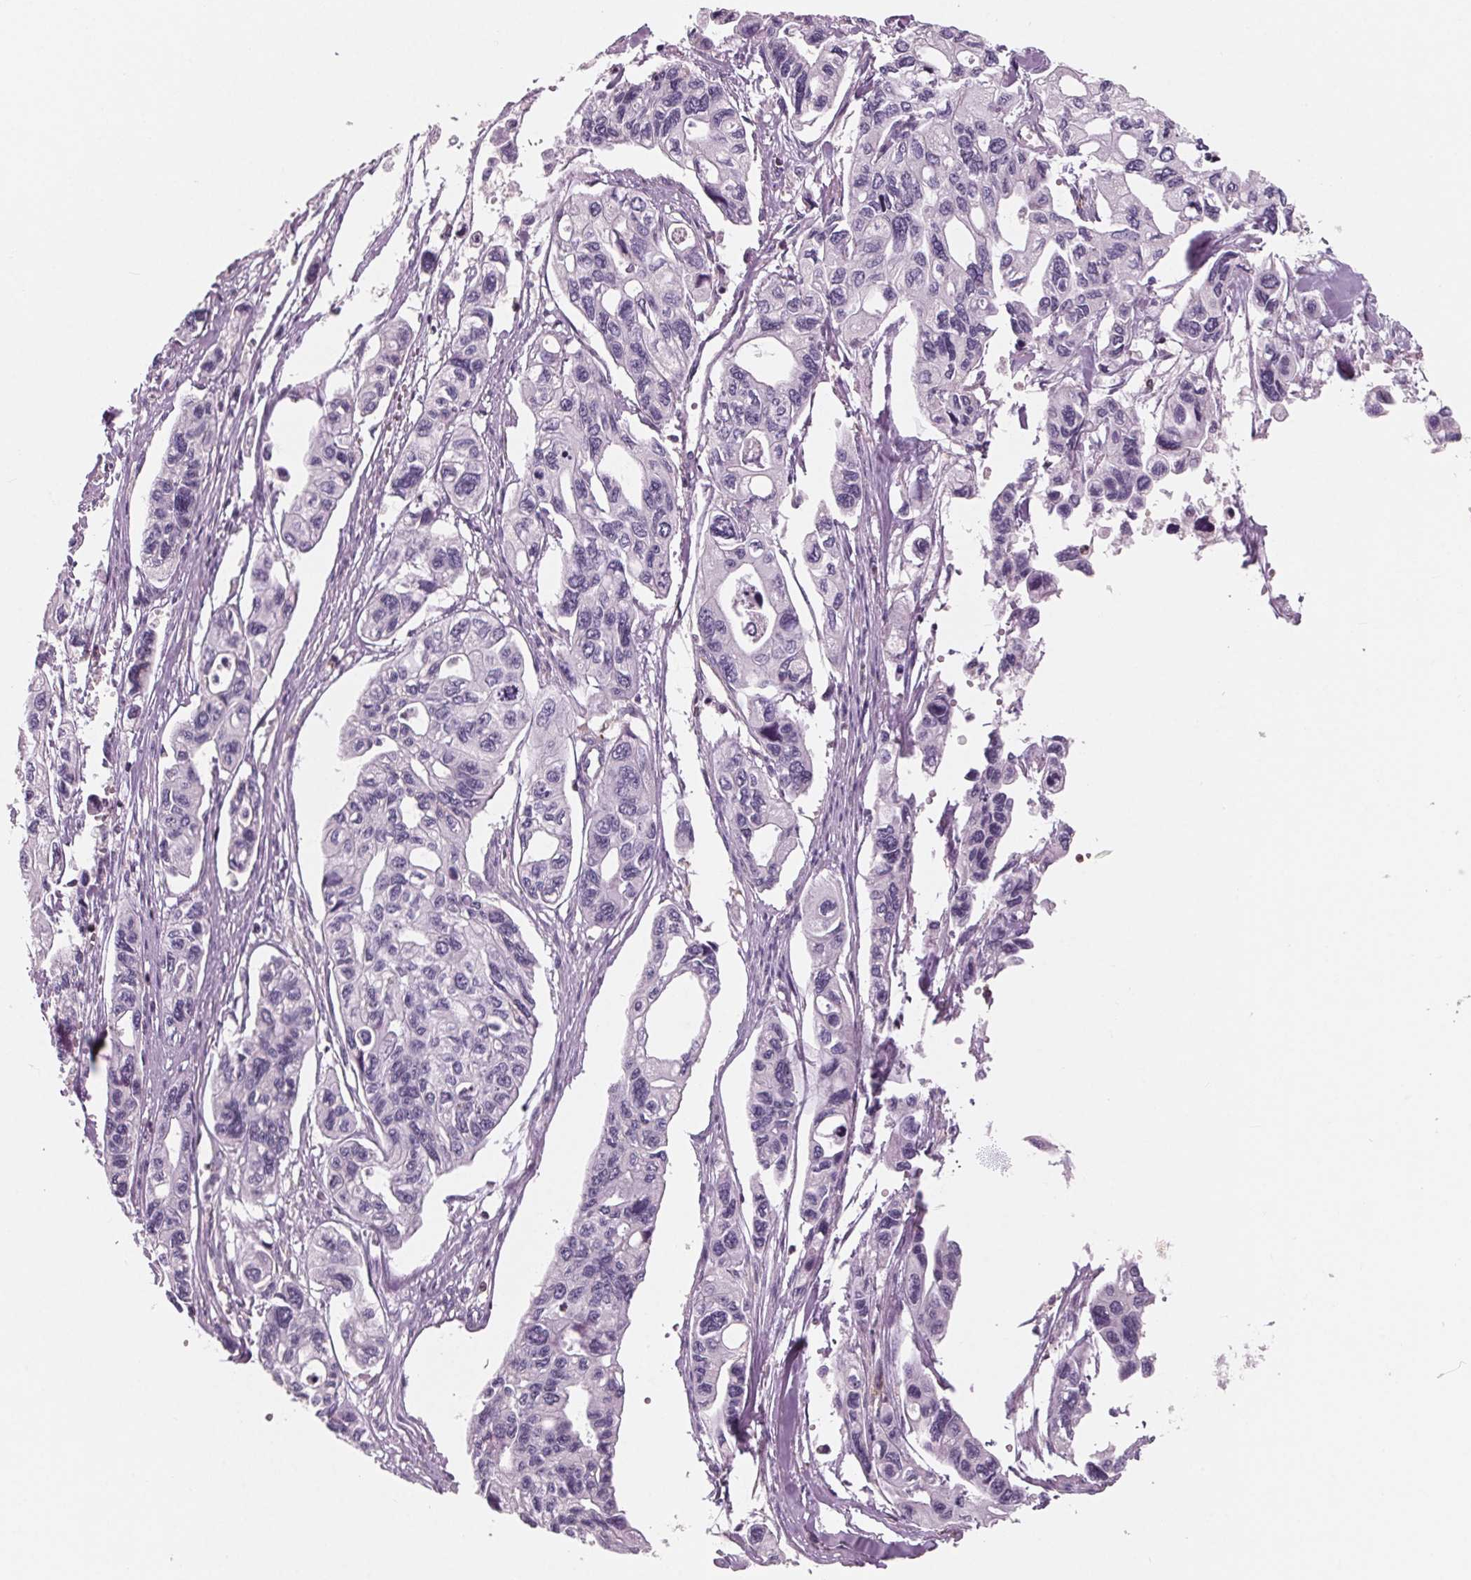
{"staining": {"intensity": "negative", "quantity": "none", "location": "none"}, "tissue": "pancreatic cancer", "cell_type": "Tumor cells", "image_type": "cancer", "snomed": [{"axis": "morphology", "description": "Adenocarcinoma, NOS"}, {"axis": "topography", "description": "Pancreas"}], "caption": "Tumor cells show no significant protein positivity in pancreatic adenocarcinoma.", "gene": "ARHGAP25", "patient": {"sex": "female", "age": 76}}